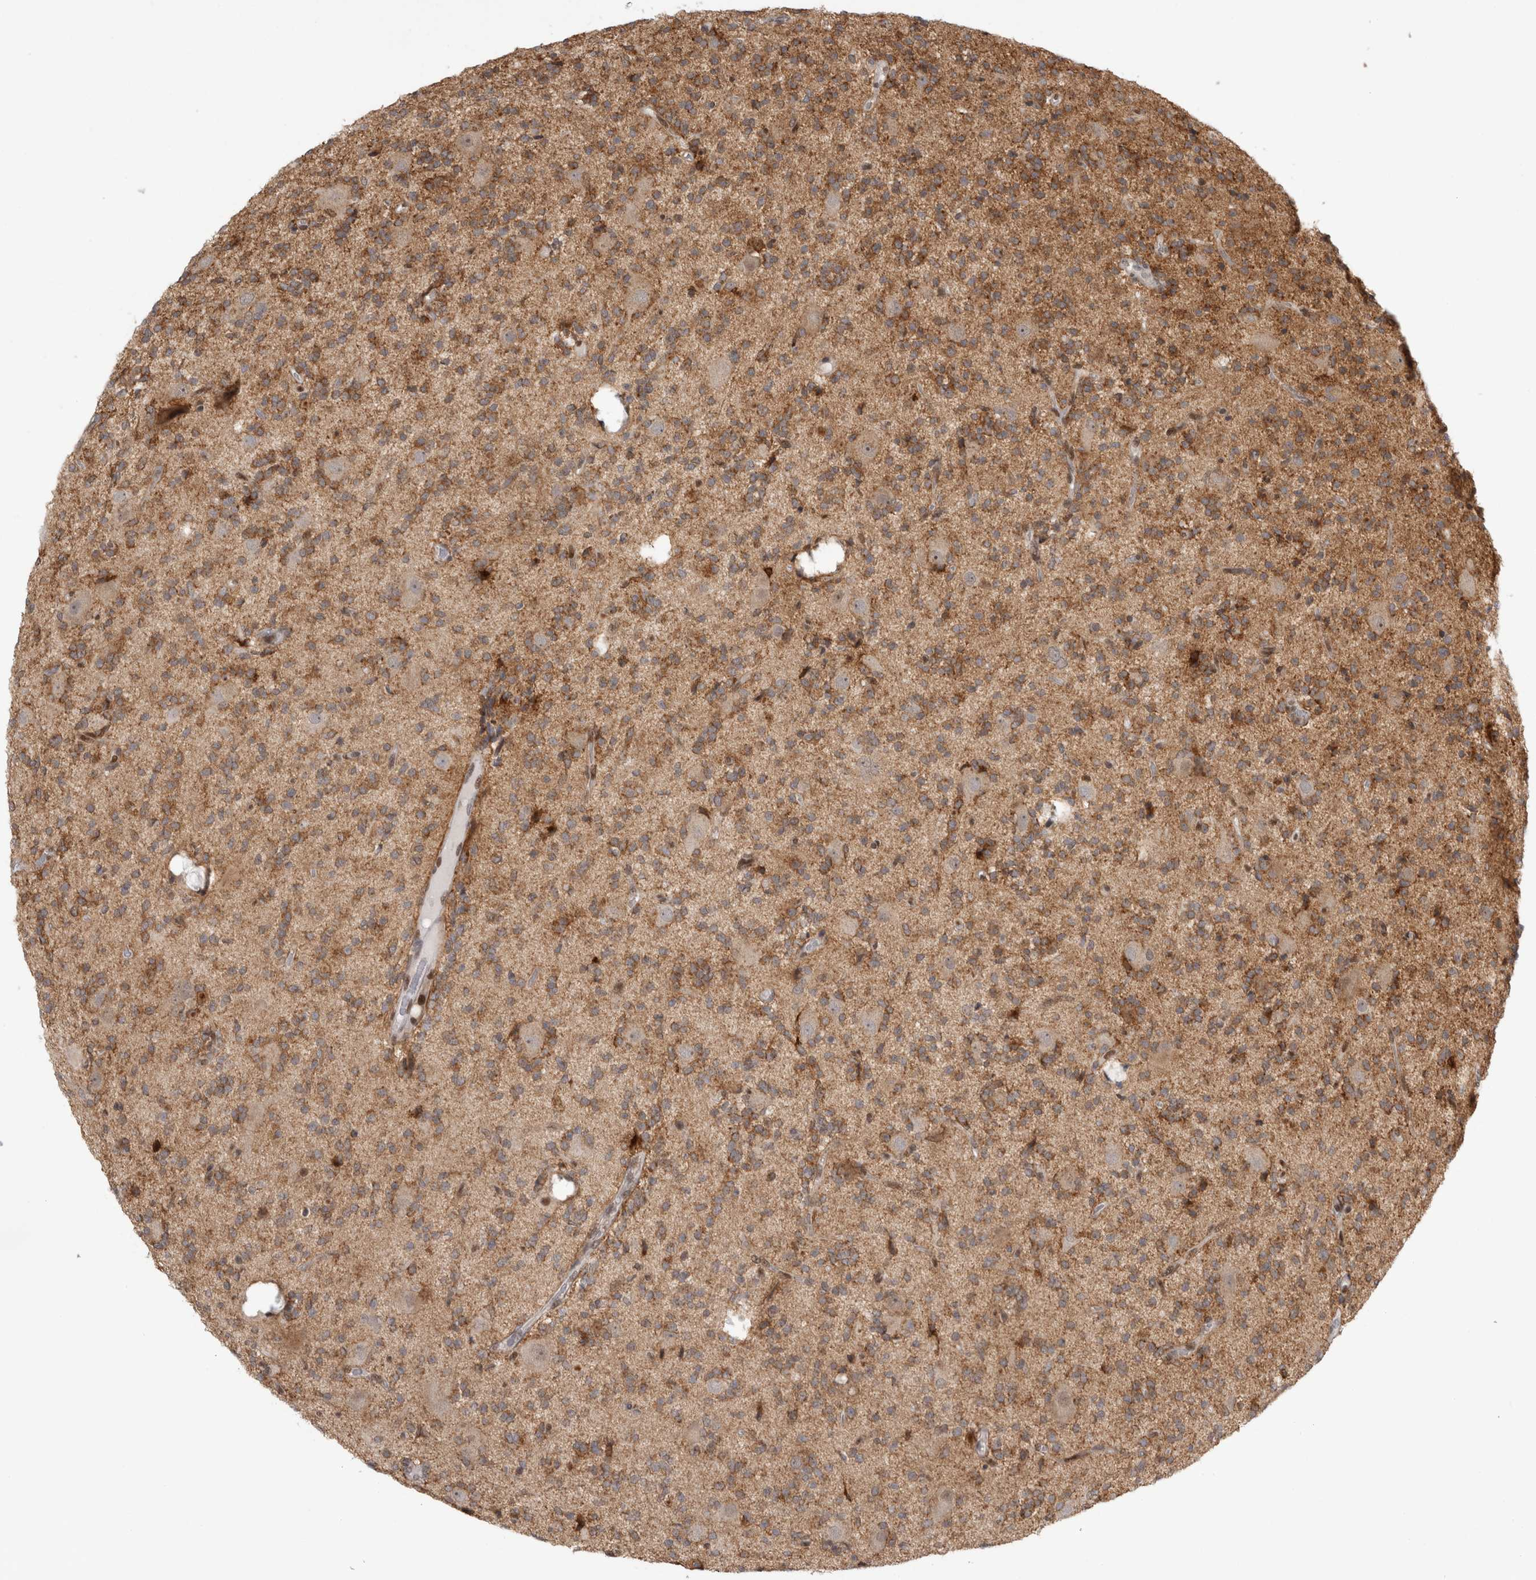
{"staining": {"intensity": "moderate", "quantity": ">75%", "location": "cytoplasmic/membranous"}, "tissue": "glioma", "cell_type": "Tumor cells", "image_type": "cancer", "snomed": [{"axis": "morphology", "description": "Glioma, malignant, High grade"}, {"axis": "topography", "description": "Brain"}], "caption": "Immunohistochemical staining of malignant high-grade glioma demonstrates medium levels of moderate cytoplasmic/membranous positivity in approximately >75% of tumor cells. The staining is performed using DAB brown chromogen to label protein expression. The nuclei are counter-stained blue using hematoxylin.", "gene": "SRARP", "patient": {"sex": "male", "age": 34}}